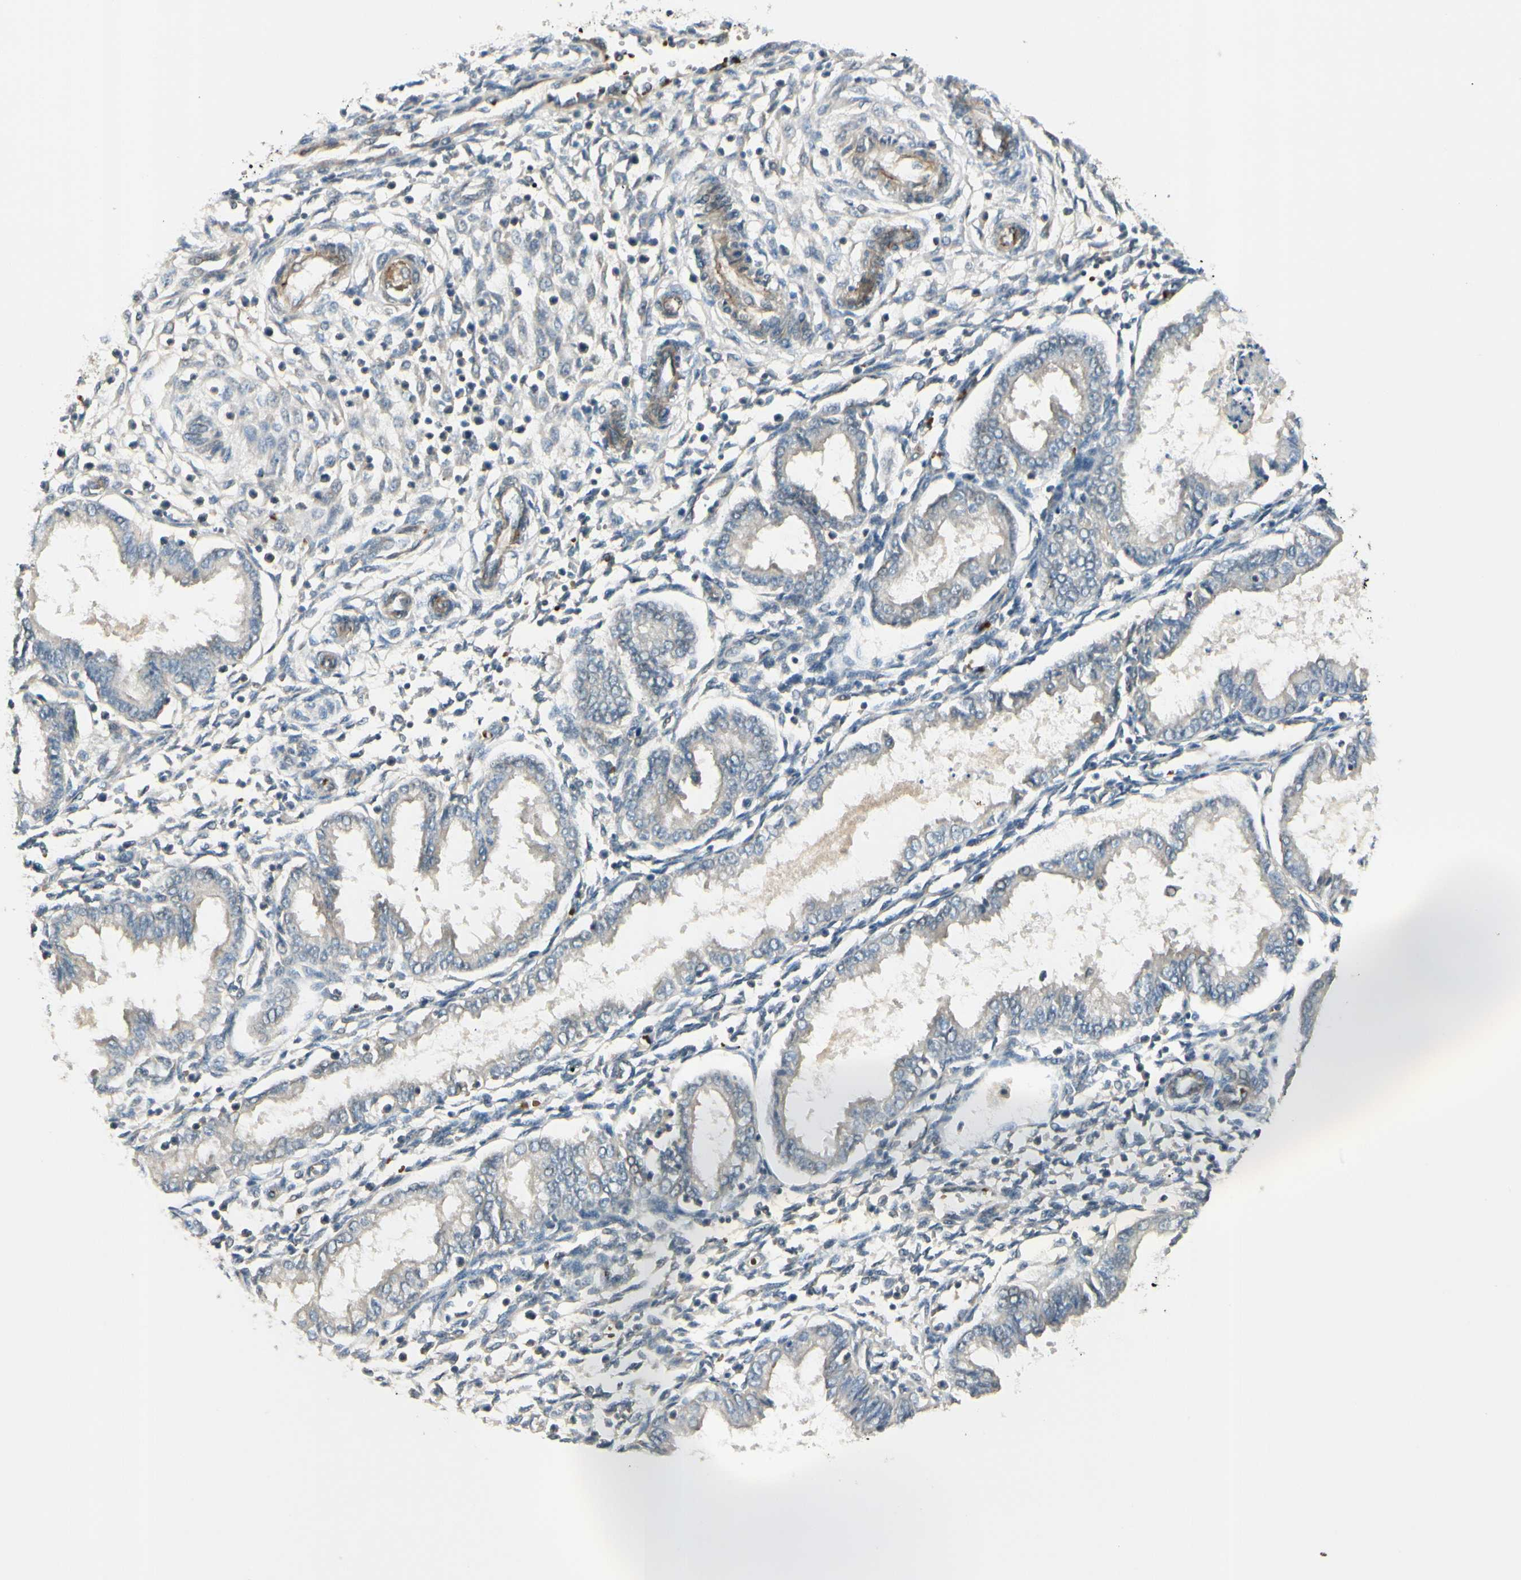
{"staining": {"intensity": "negative", "quantity": "none", "location": "none"}, "tissue": "endometrium", "cell_type": "Cells in endometrial stroma", "image_type": "normal", "snomed": [{"axis": "morphology", "description": "Normal tissue, NOS"}, {"axis": "topography", "description": "Endometrium"}], "caption": "Protein analysis of benign endometrium exhibits no significant staining in cells in endometrial stroma.", "gene": "PPP3CB", "patient": {"sex": "female", "age": 33}}